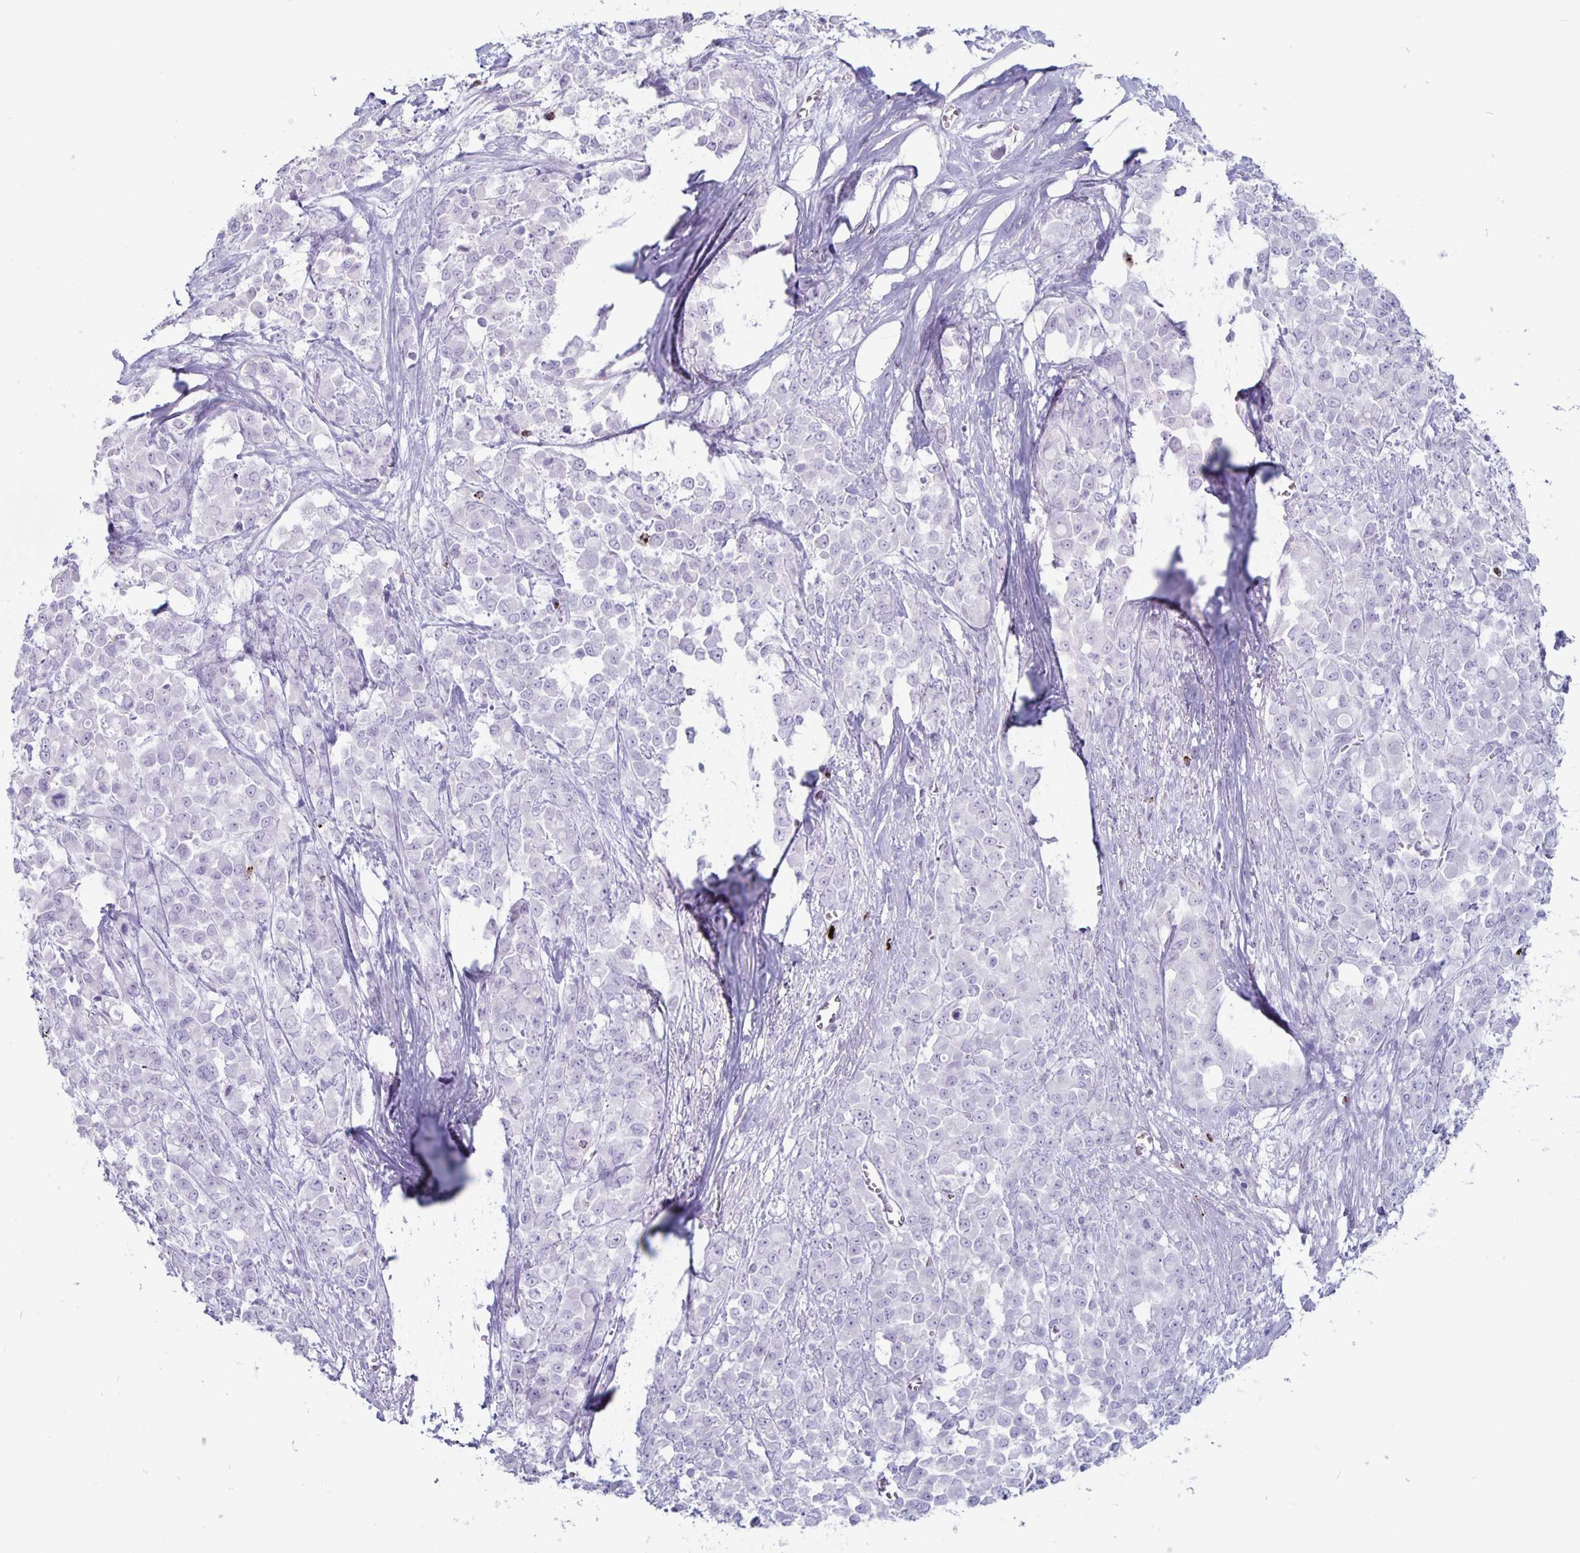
{"staining": {"intensity": "negative", "quantity": "none", "location": "none"}, "tissue": "stomach cancer", "cell_type": "Tumor cells", "image_type": "cancer", "snomed": [{"axis": "morphology", "description": "Adenocarcinoma, NOS"}, {"axis": "topography", "description": "Stomach"}], "caption": "DAB (3,3'-diaminobenzidine) immunohistochemical staining of human stomach cancer (adenocarcinoma) displays no significant staining in tumor cells.", "gene": "GZMK", "patient": {"sex": "female", "age": 76}}